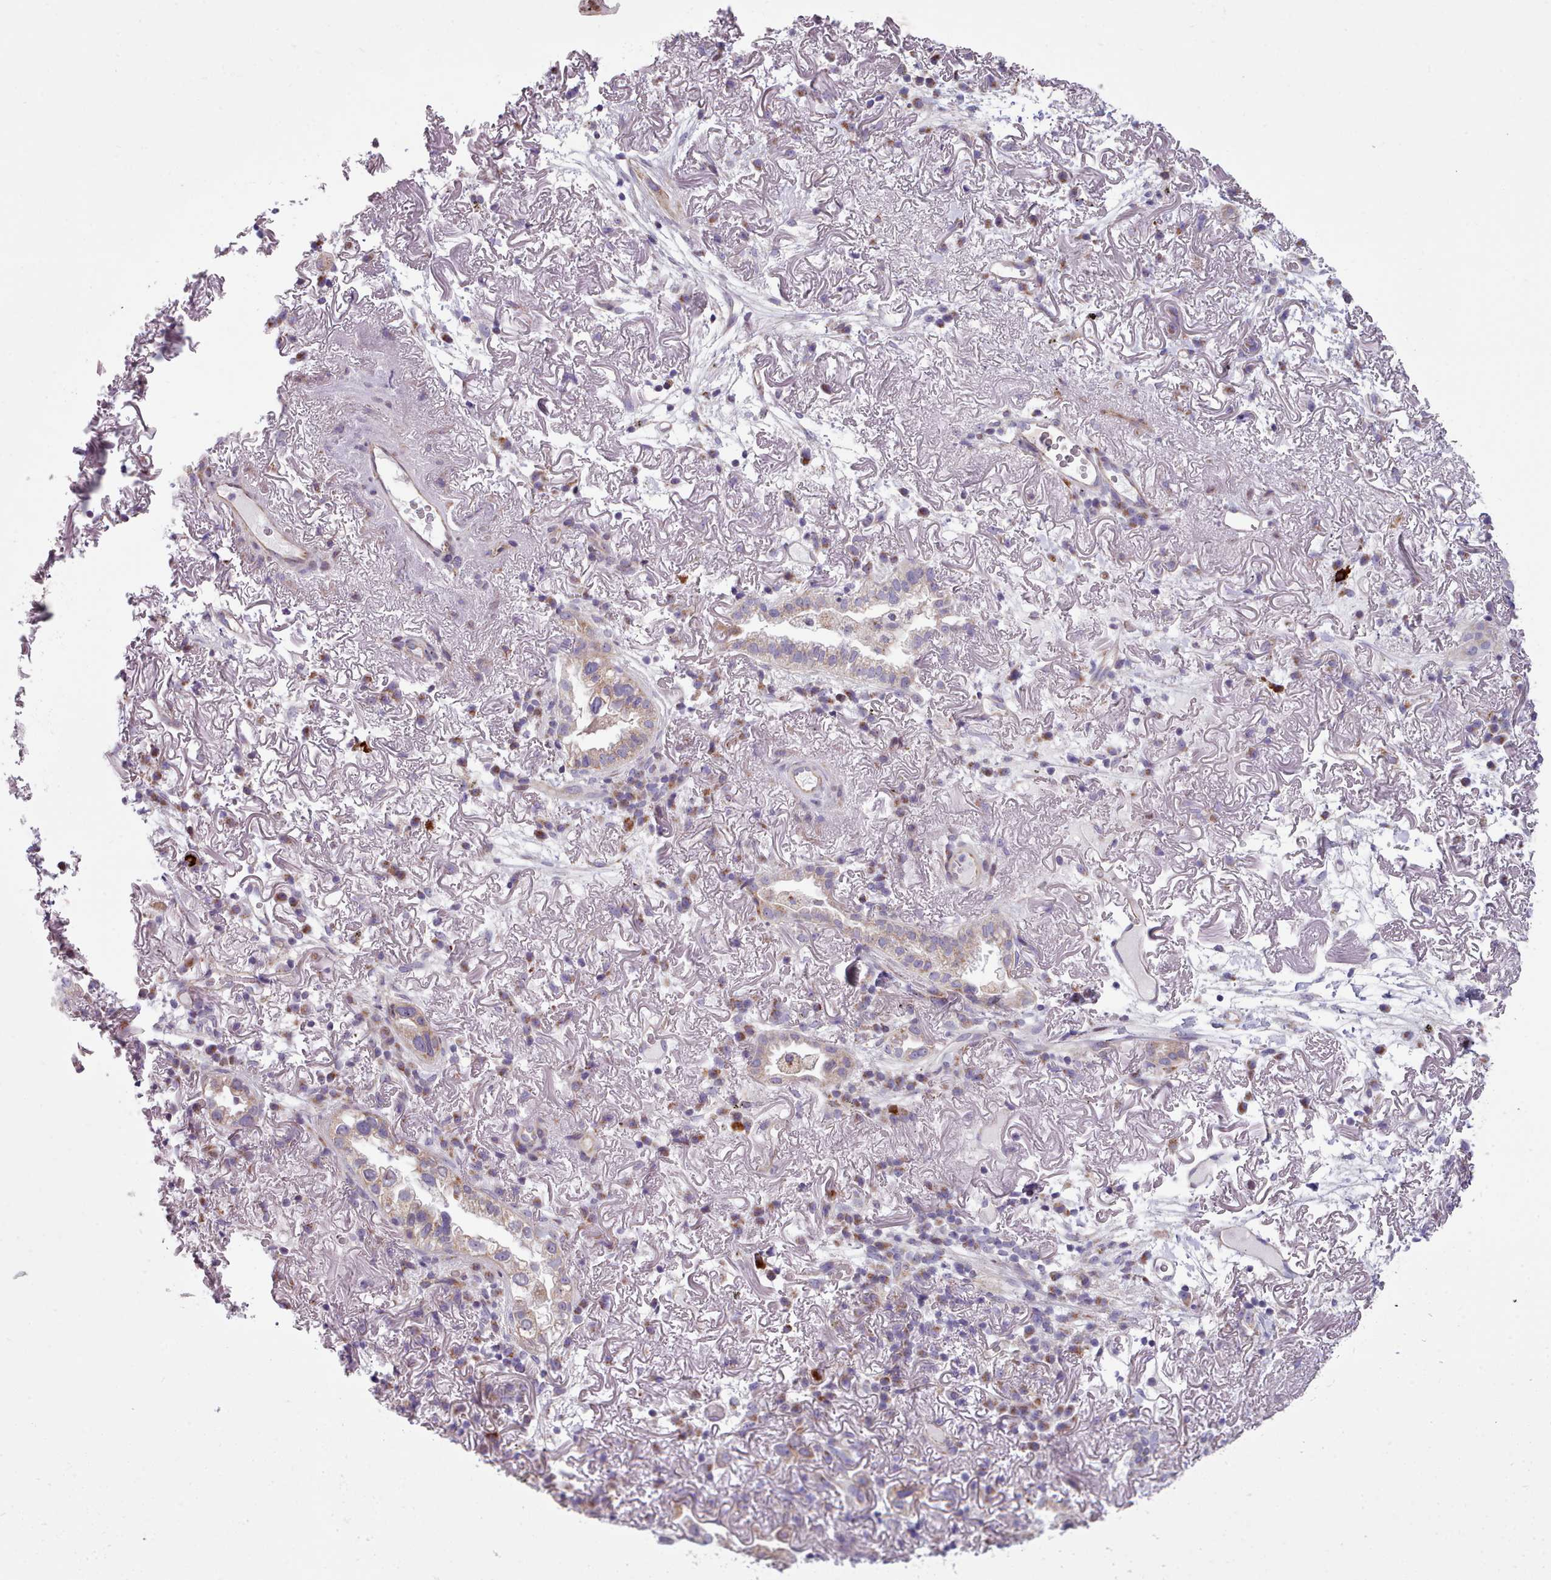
{"staining": {"intensity": "moderate", "quantity": "25%-75%", "location": "cytoplasmic/membranous"}, "tissue": "lung cancer", "cell_type": "Tumor cells", "image_type": "cancer", "snomed": [{"axis": "morphology", "description": "Adenocarcinoma, NOS"}, {"axis": "topography", "description": "Lung"}], "caption": "Immunohistochemical staining of human lung adenocarcinoma reveals moderate cytoplasmic/membranous protein staining in approximately 25%-75% of tumor cells.", "gene": "SLC52A3", "patient": {"sex": "female", "age": 69}}